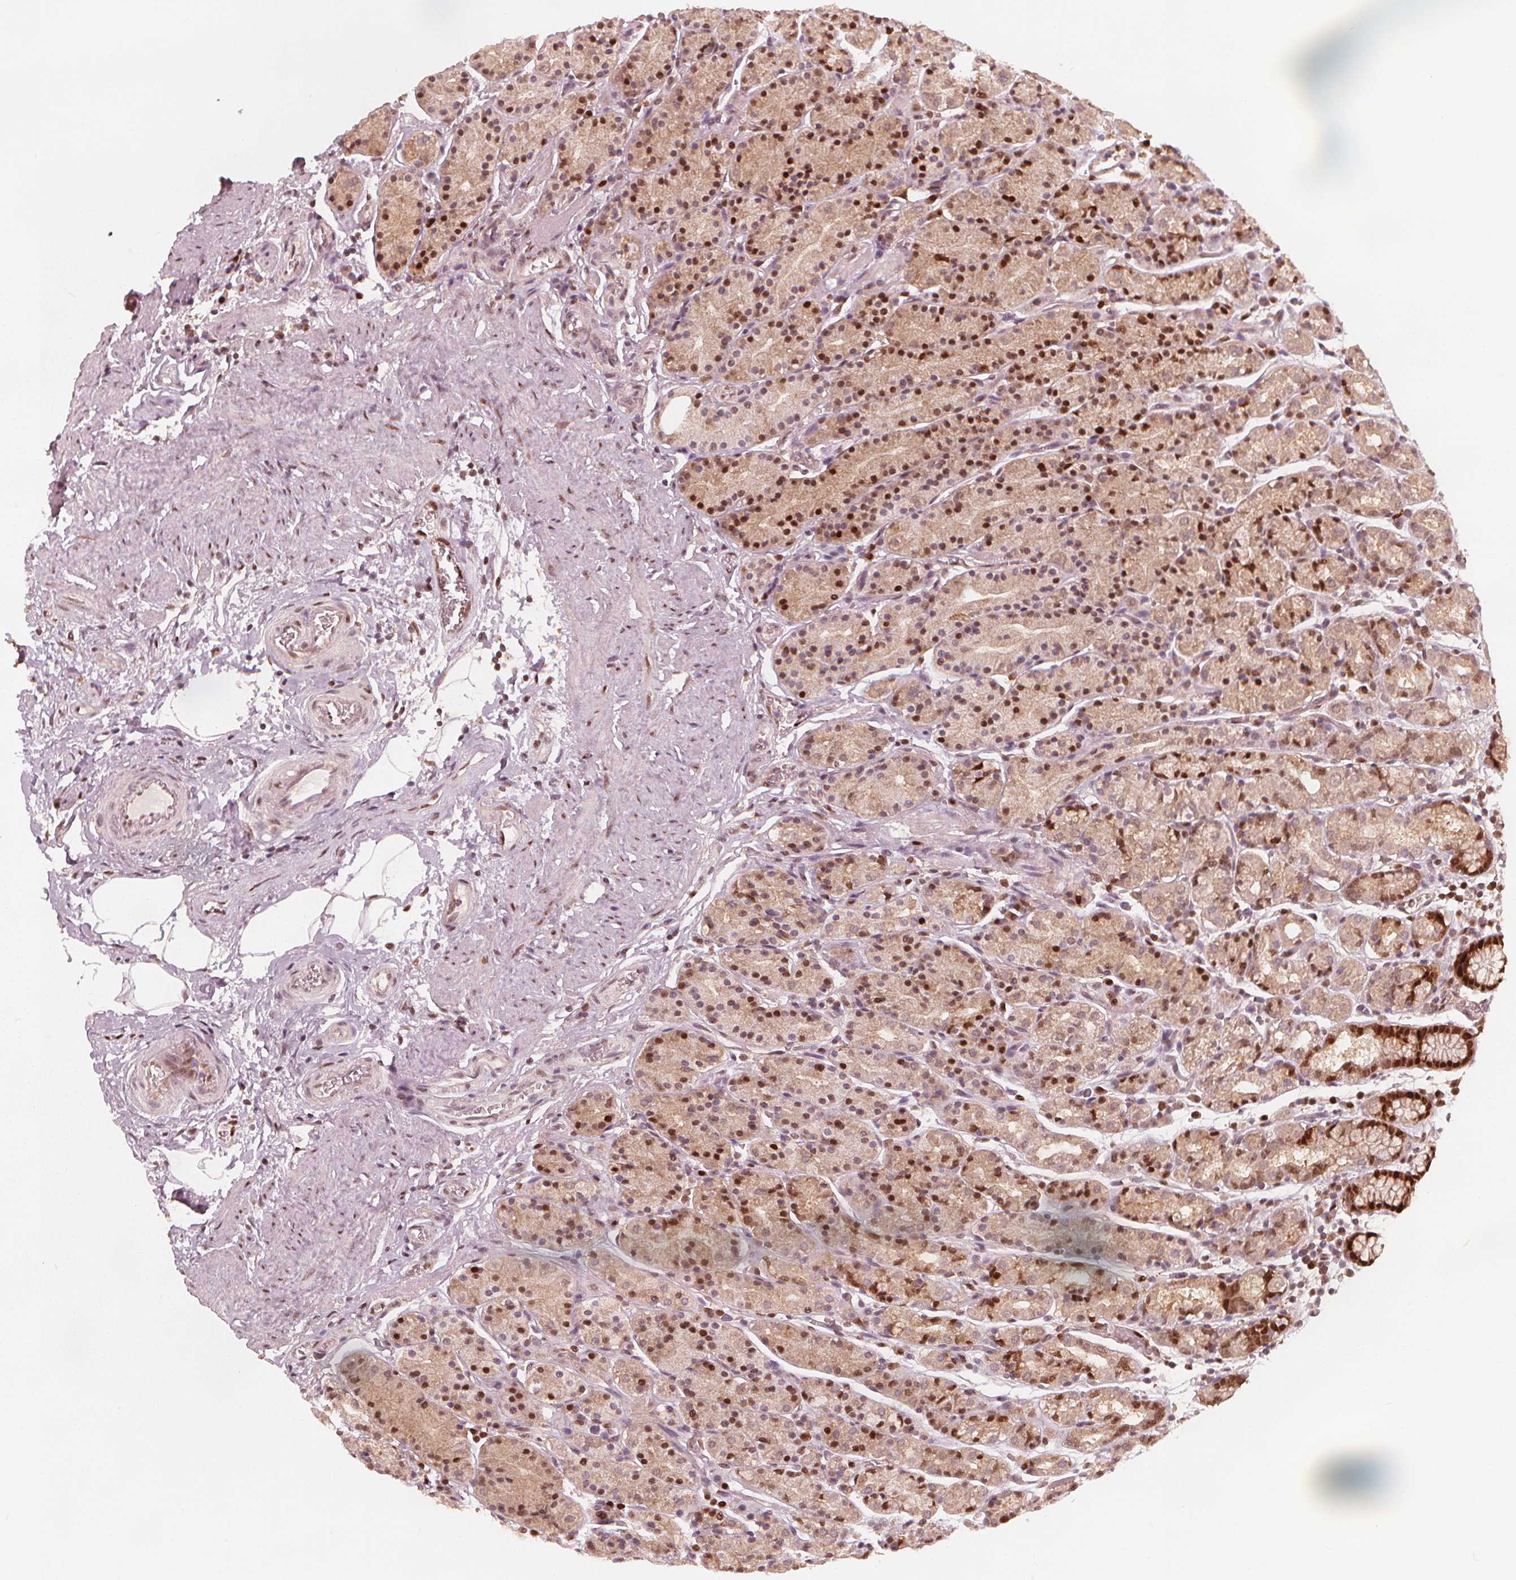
{"staining": {"intensity": "strong", "quantity": "25%-75%", "location": "cytoplasmic/membranous,nuclear"}, "tissue": "stomach", "cell_type": "Glandular cells", "image_type": "normal", "snomed": [{"axis": "morphology", "description": "Normal tissue, NOS"}, {"axis": "topography", "description": "Stomach, upper"}, {"axis": "topography", "description": "Stomach"}], "caption": "This is a micrograph of immunohistochemistry staining of benign stomach, which shows strong staining in the cytoplasmic/membranous,nuclear of glandular cells.", "gene": "SQSTM1", "patient": {"sex": "male", "age": 62}}